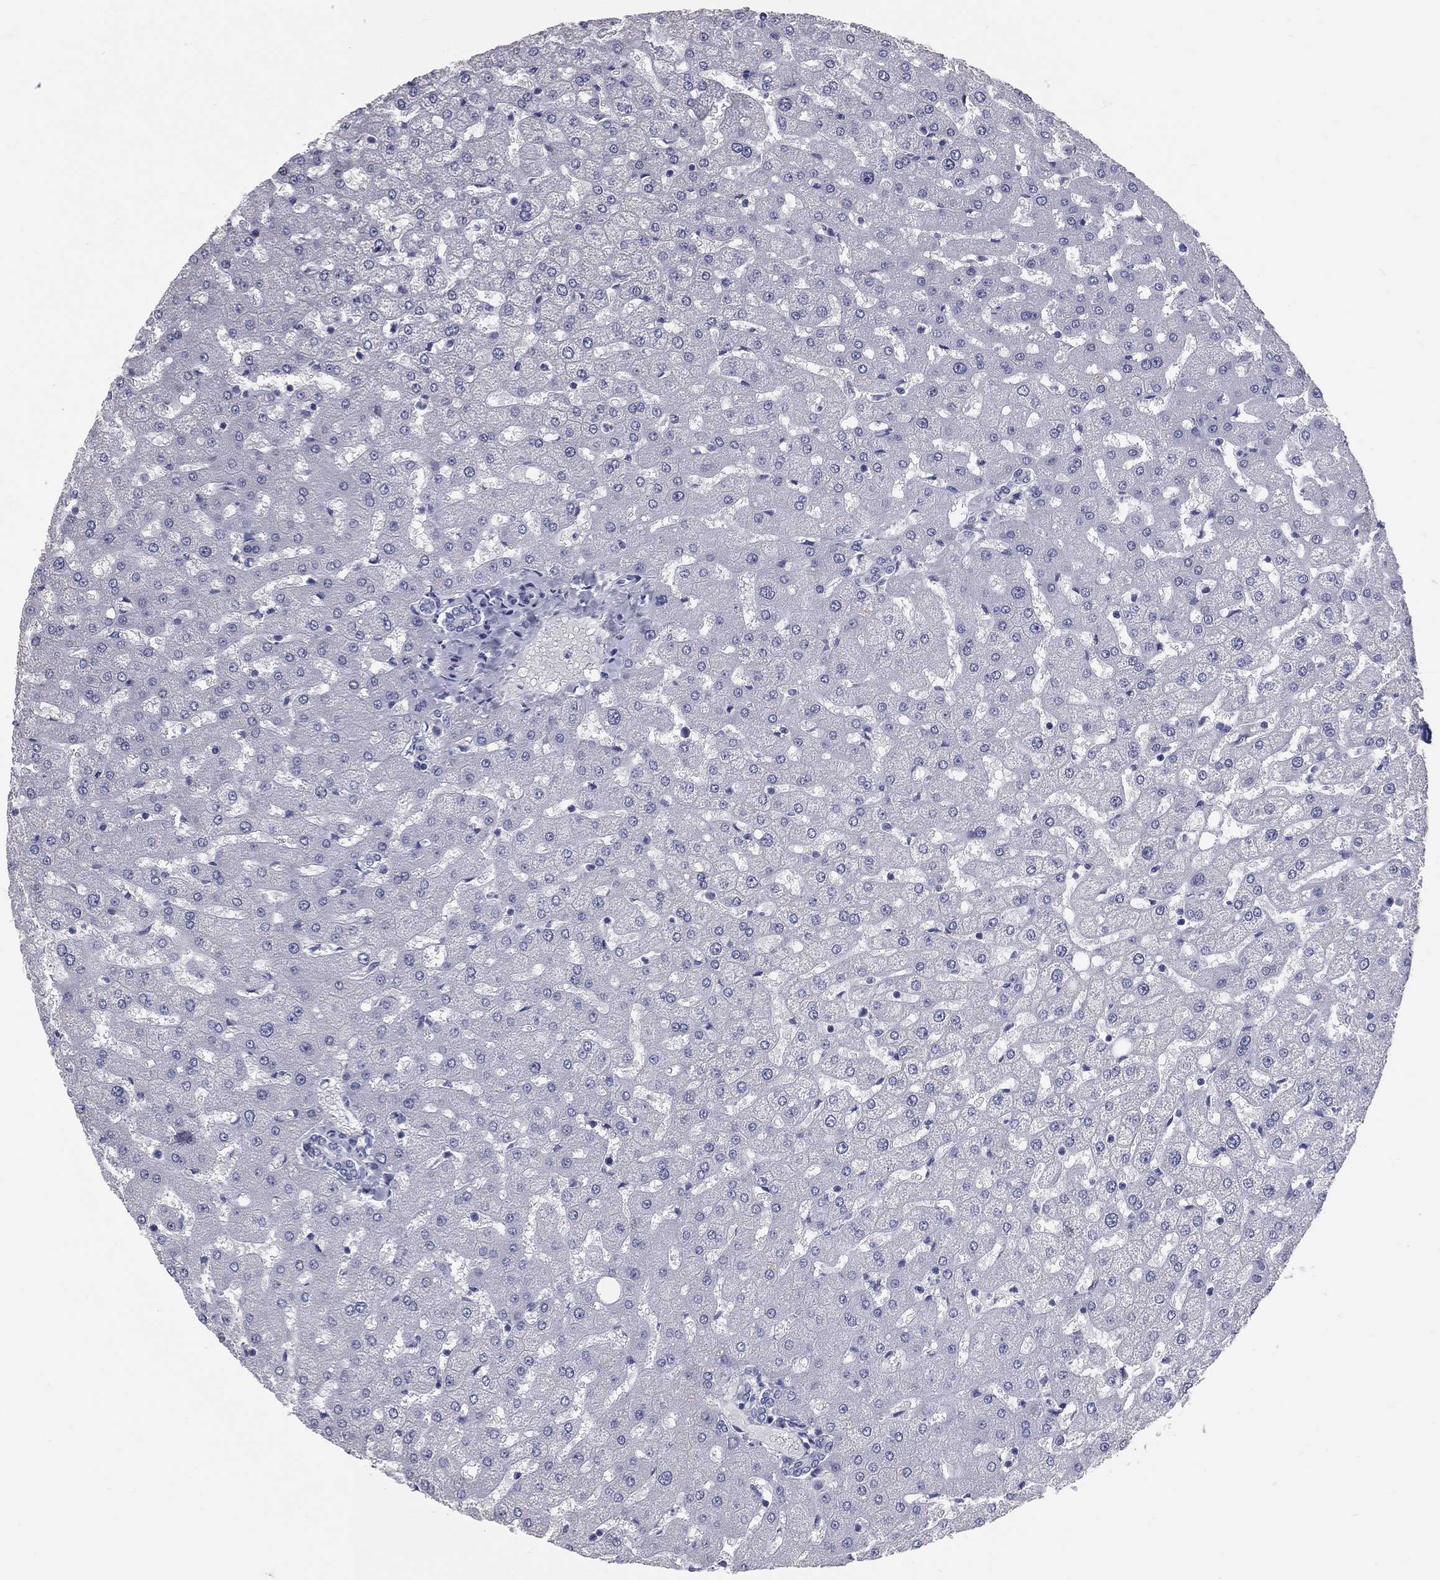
{"staining": {"intensity": "negative", "quantity": "none", "location": "none"}, "tissue": "liver", "cell_type": "Cholangiocytes", "image_type": "normal", "snomed": [{"axis": "morphology", "description": "Normal tissue, NOS"}, {"axis": "topography", "description": "Liver"}], "caption": "This micrograph is of unremarkable liver stained with IHC to label a protein in brown with the nuclei are counter-stained blue. There is no positivity in cholangiocytes. (DAB (3,3'-diaminobenzidine) immunohistochemistry with hematoxylin counter stain).", "gene": "TFPI2", "patient": {"sex": "female", "age": 50}}